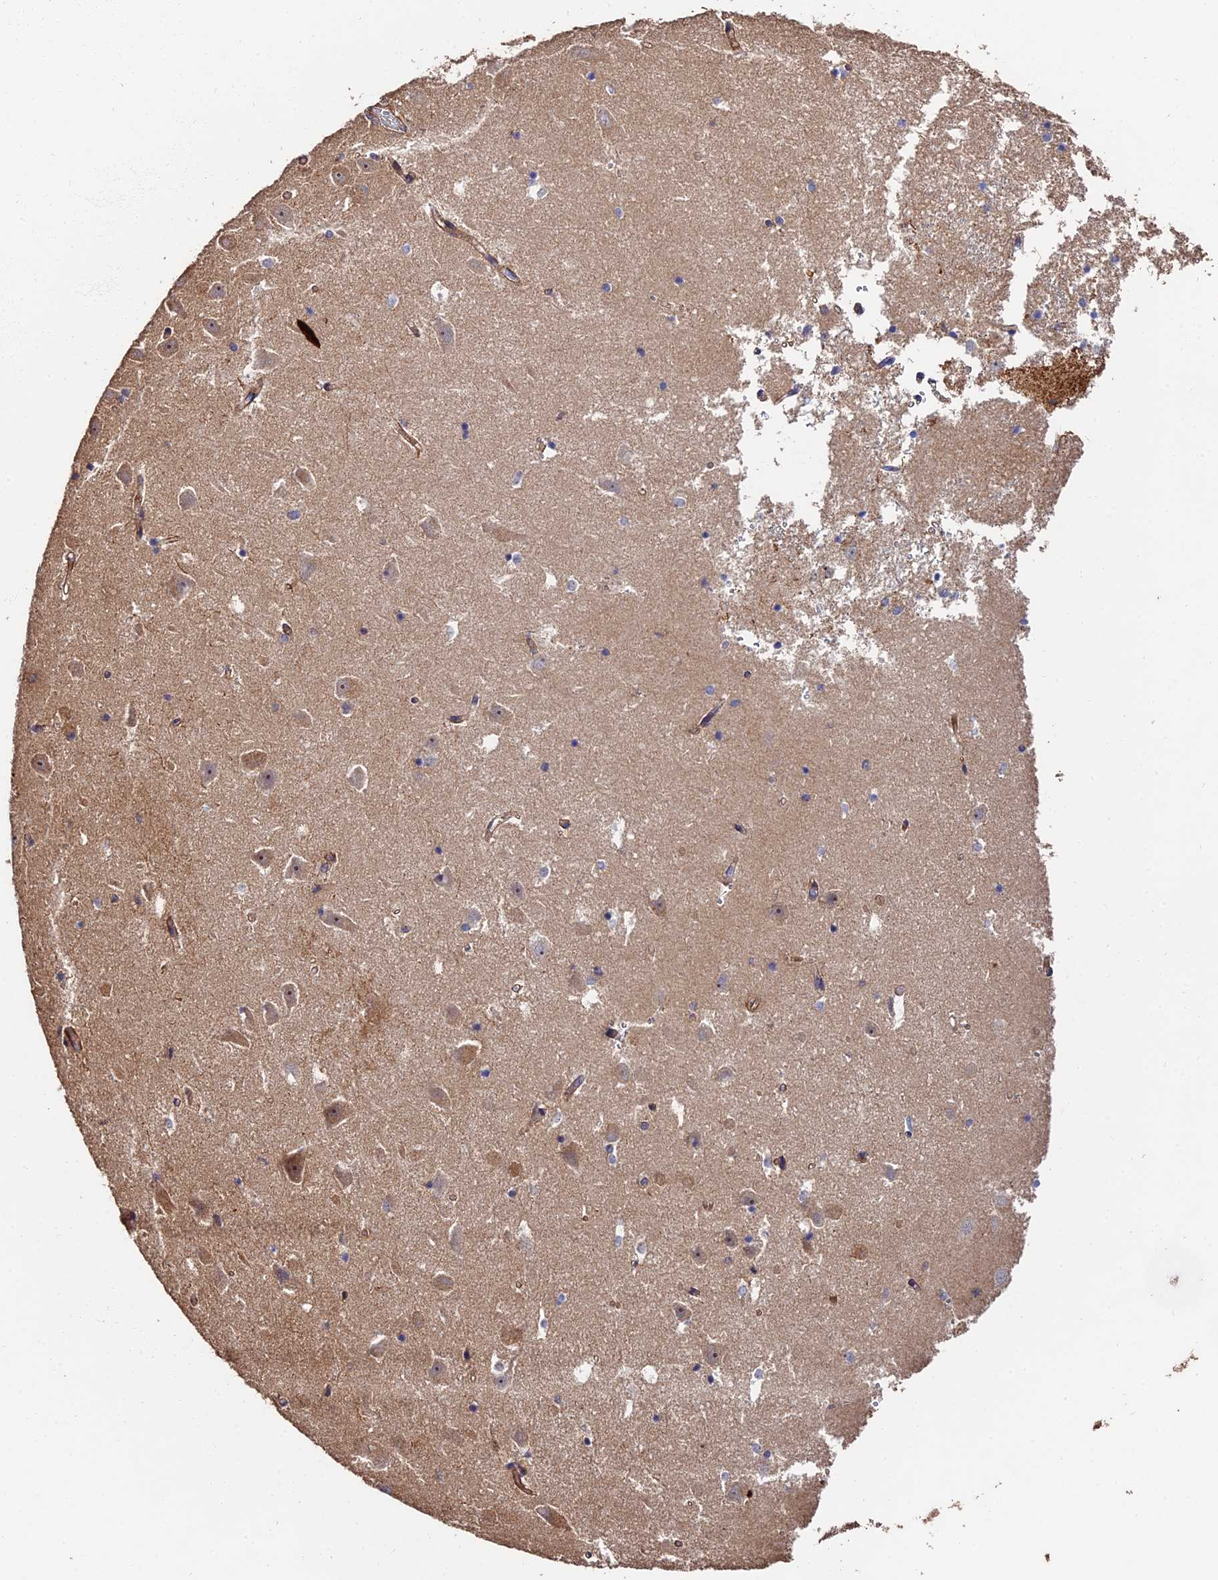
{"staining": {"intensity": "negative", "quantity": "none", "location": "none"}, "tissue": "hippocampus", "cell_type": "Glial cells", "image_type": "normal", "snomed": [{"axis": "morphology", "description": "Normal tissue, NOS"}, {"axis": "topography", "description": "Hippocampus"}], "caption": "Immunohistochemistry (IHC) photomicrograph of unremarkable hippocampus: hippocampus stained with DAB (3,3'-diaminobenzidine) displays no significant protein staining in glial cells. The staining is performed using DAB brown chromogen with nuclei counter-stained in using hematoxylin.", "gene": "EXT1", "patient": {"sex": "male", "age": 70}}